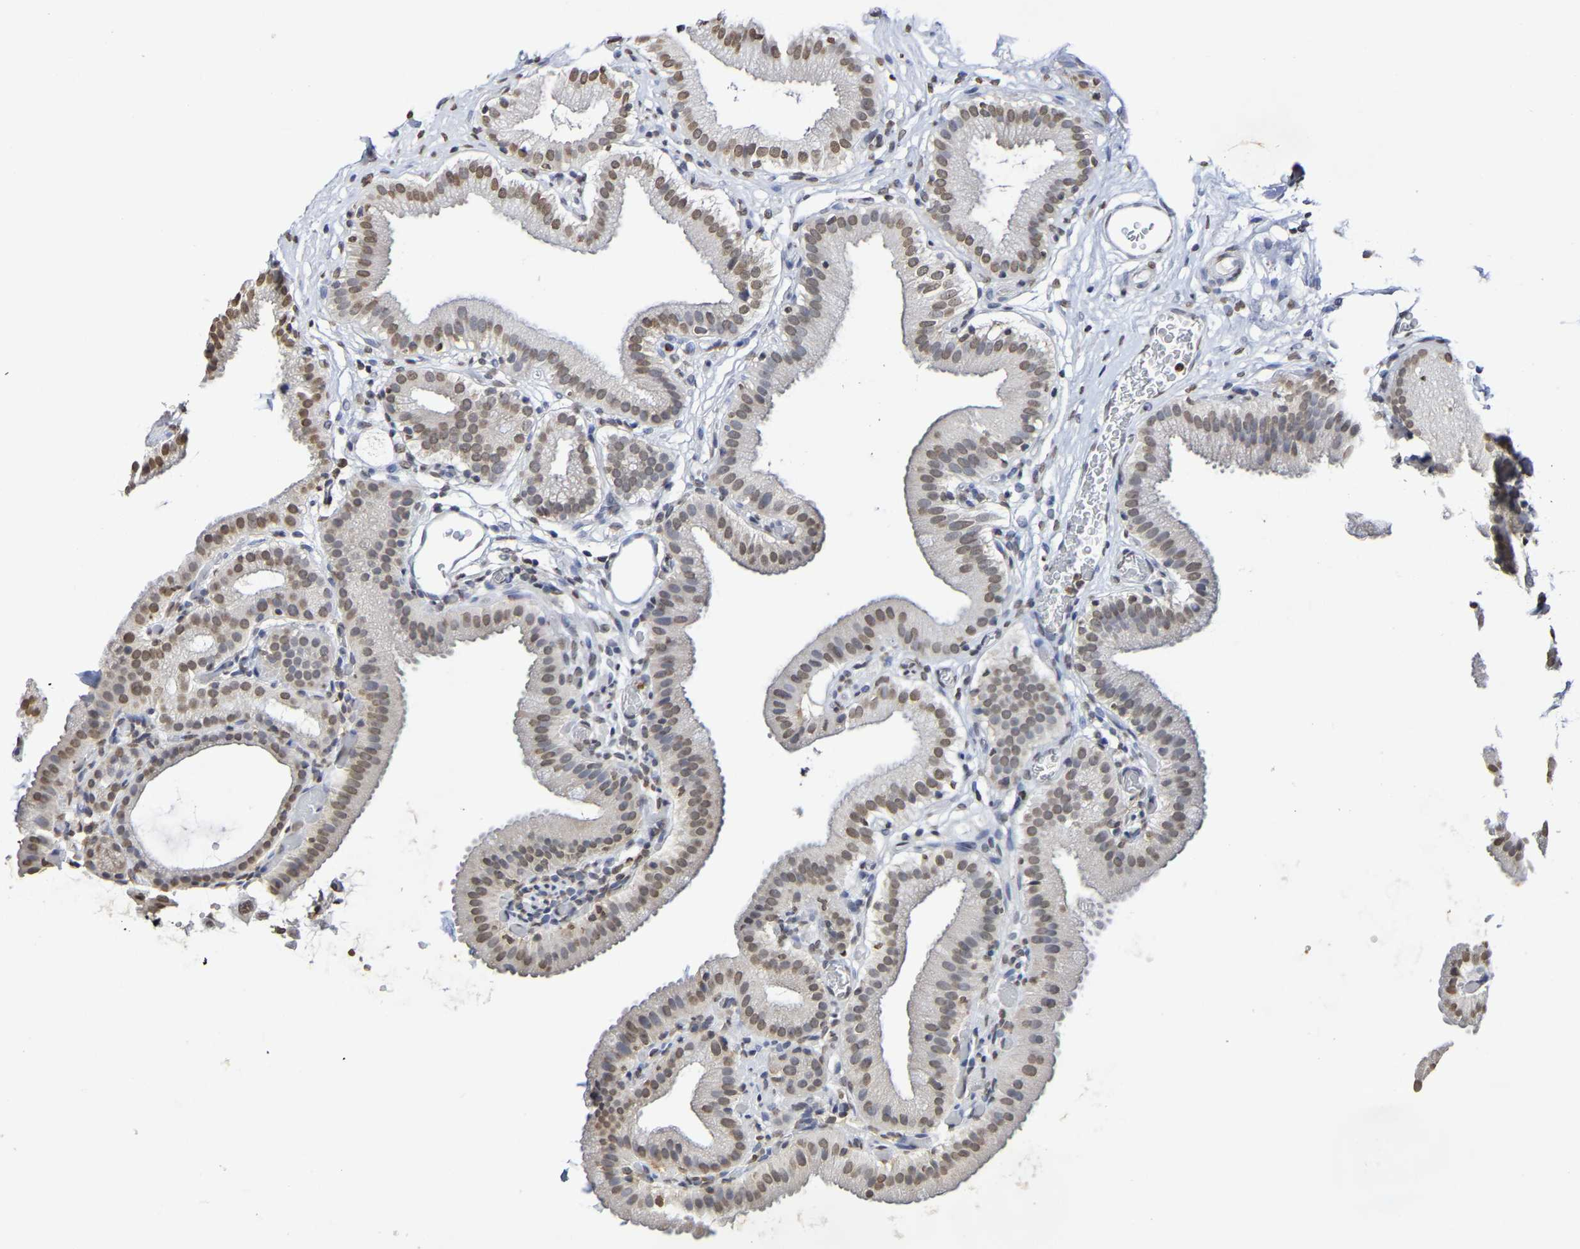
{"staining": {"intensity": "moderate", "quantity": ">75%", "location": "nuclear"}, "tissue": "gallbladder", "cell_type": "Glandular cells", "image_type": "normal", "snomed": [{"axis": "morphology", "description": "Normal tissue, NOS"}, {"axis": "topography", "description": "Gallbladder"}], "caption": "About >75% of glandular cells in unremarkable gallbladder show moderate nuclear protein positivity as visualized by brown immunohistochemical staining.", "gene": "ATF4", "patient": {"sex": "male", "age": 54}}